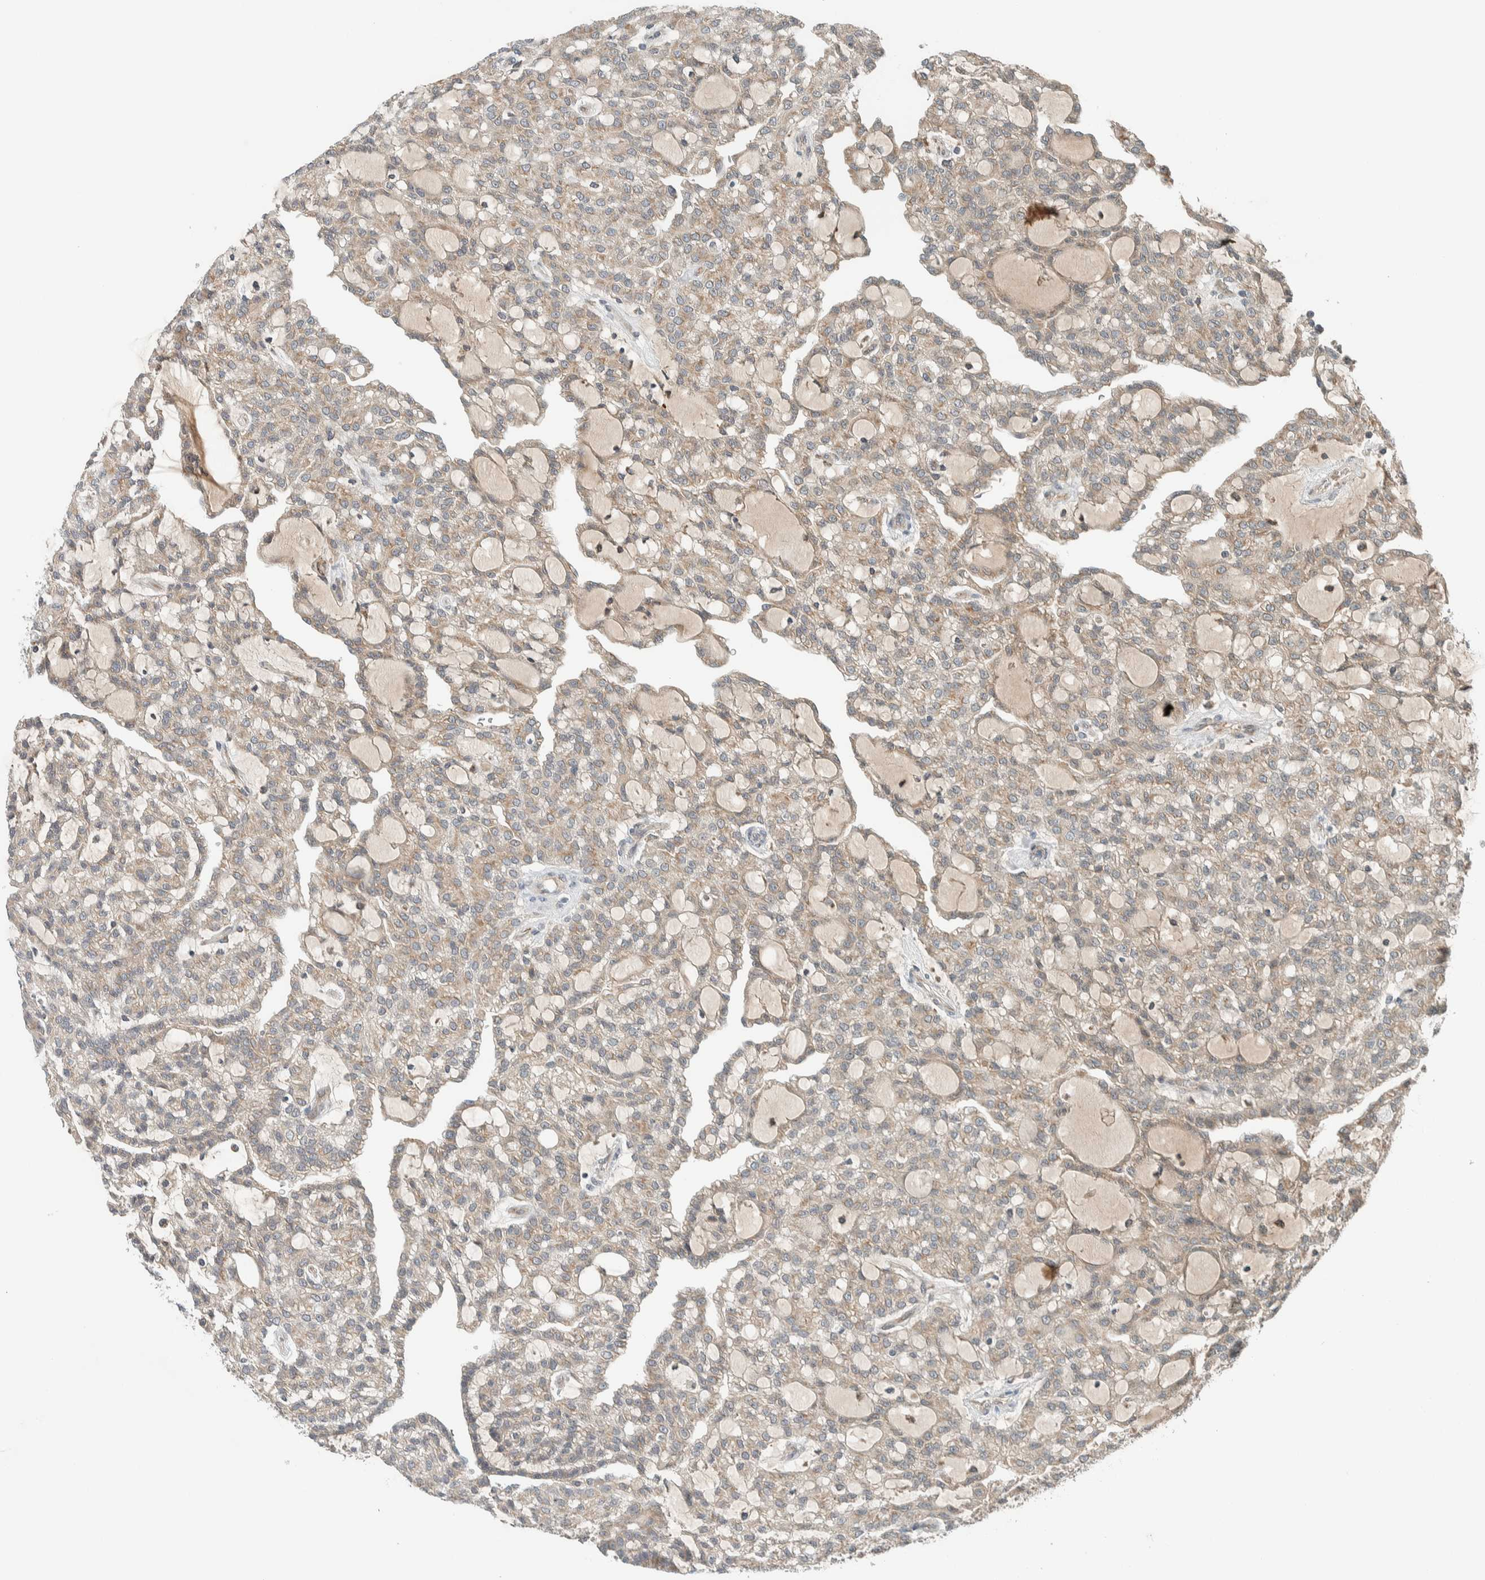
{"staining": {"intensity": "weak", "quantity": ">75%", "location": "cytoplasmic/membranous"}, "tissue": "renal cancer", "cell_type": "Tumor cells", "image_type": "cancer", "snomed": [{"axis": "morphology", "description": "Adenocarcinoma, NOS"}, {"axis": "topography", "description": "Kidney"}], "caption": "Adenocarcinoma (renal) stained with DAB (3,3'-diaminobenzidine) IHC shows low levels of weak cytoplasmic/membranous expression in about >75% of tumor cells. (DAB = brown stain, brightfield microscopy at high magnification).", "gene": "CTBP2", "patient": {"sex": "male", "age": 63}}